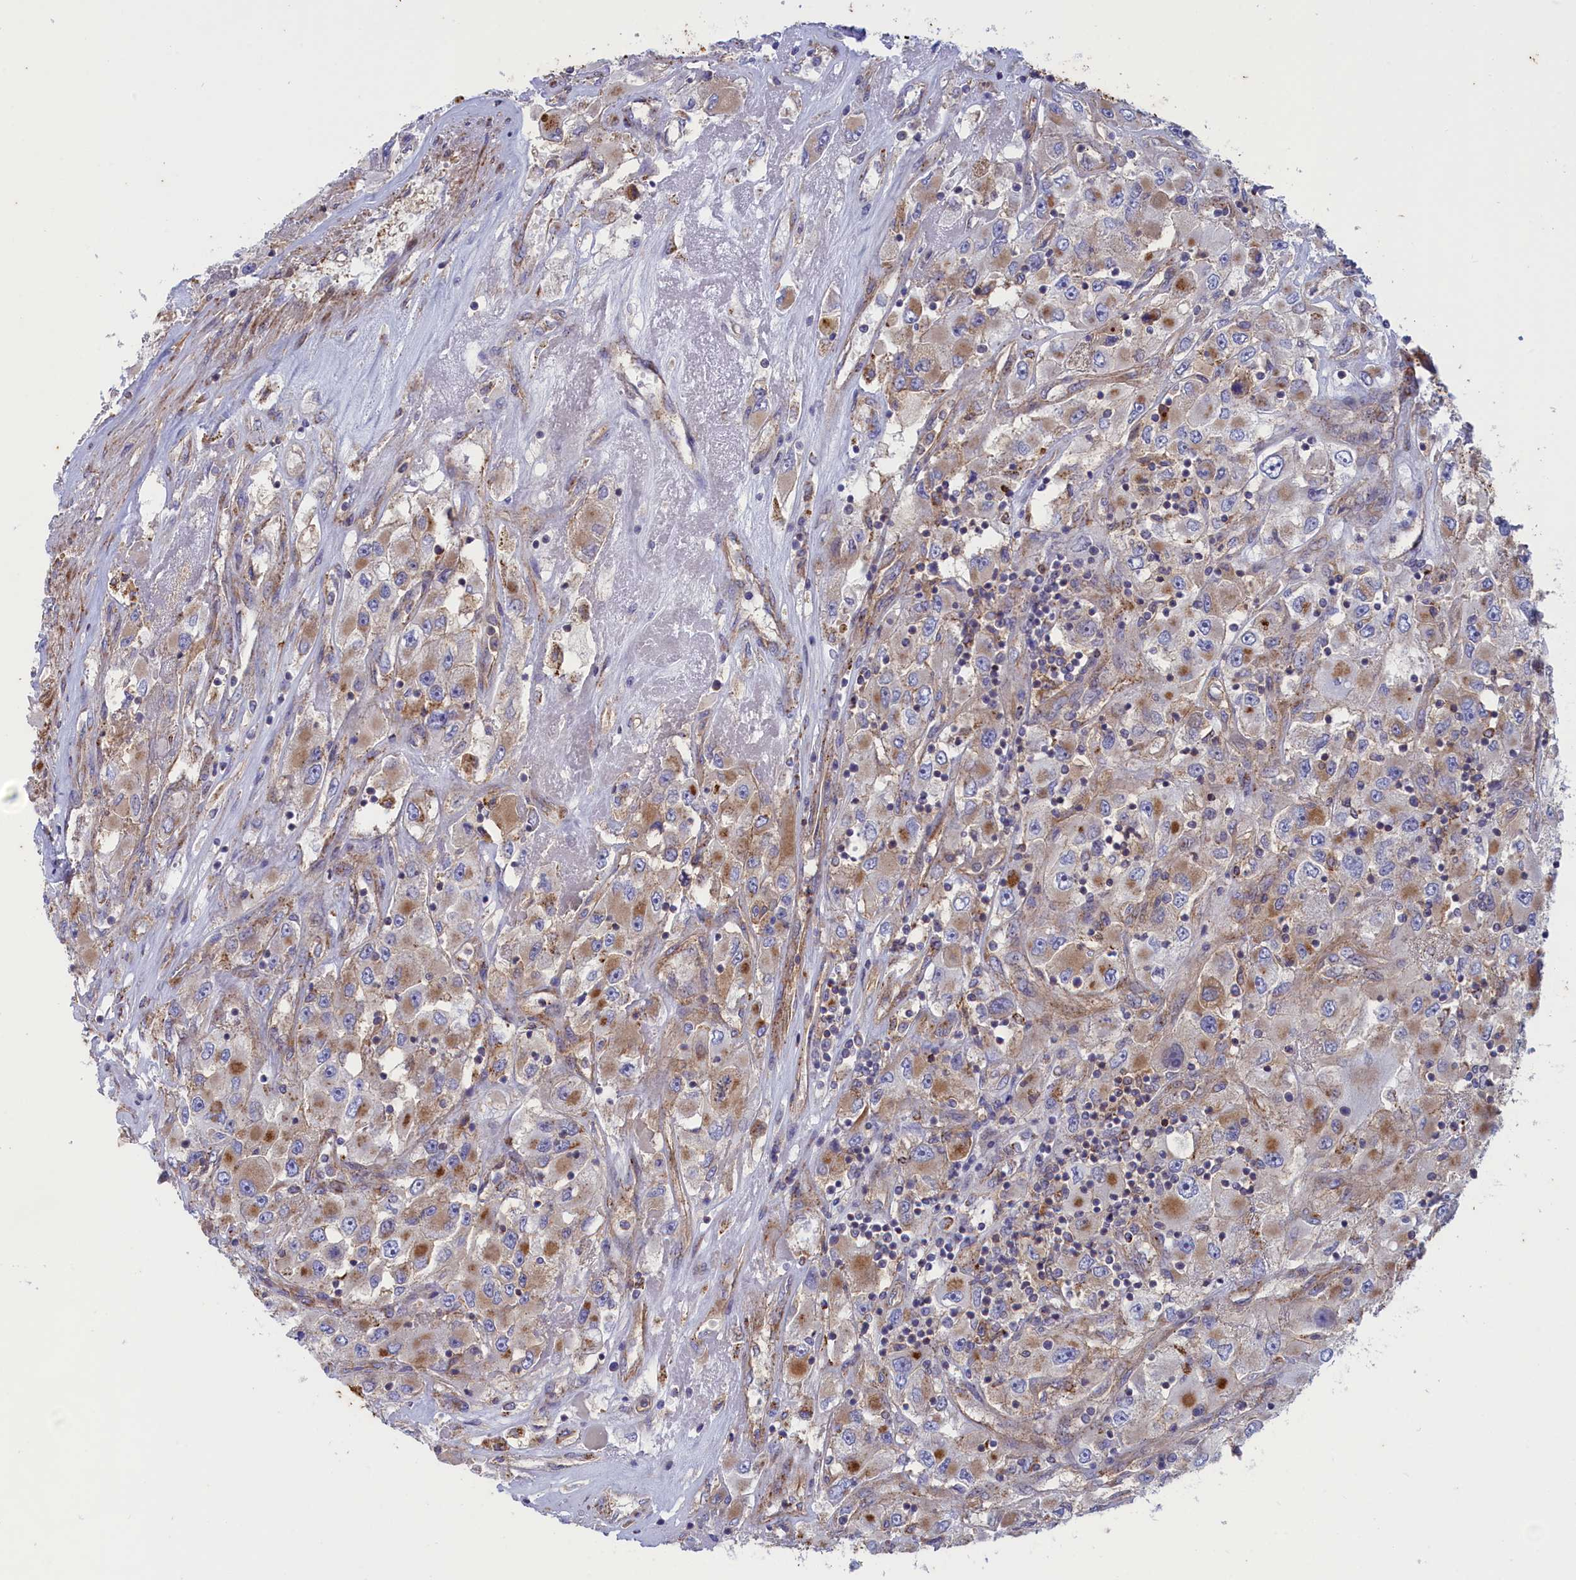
{"staining": {"intensity": "moderate", "quantity": "25%-75%", "location": "cytoplasmic/membranous"}, "tissue": "renal cancer", "cell_type": "Tumor cells", "image_type": "cancer", "snomed": [{"axis": "morphology", "description": "Adenocarcinoma, NOS"}, {"axis": "topography", "description": "Kidney"}], "caption": "Immunohistochemical staining of renal cancer shows medium levels of moderate cytoplasmic/membranous staining in approximately 25%-75% of tumor cells.", "gene": "SCAMP4", "patient": {"sex": "female", "age": 52}}